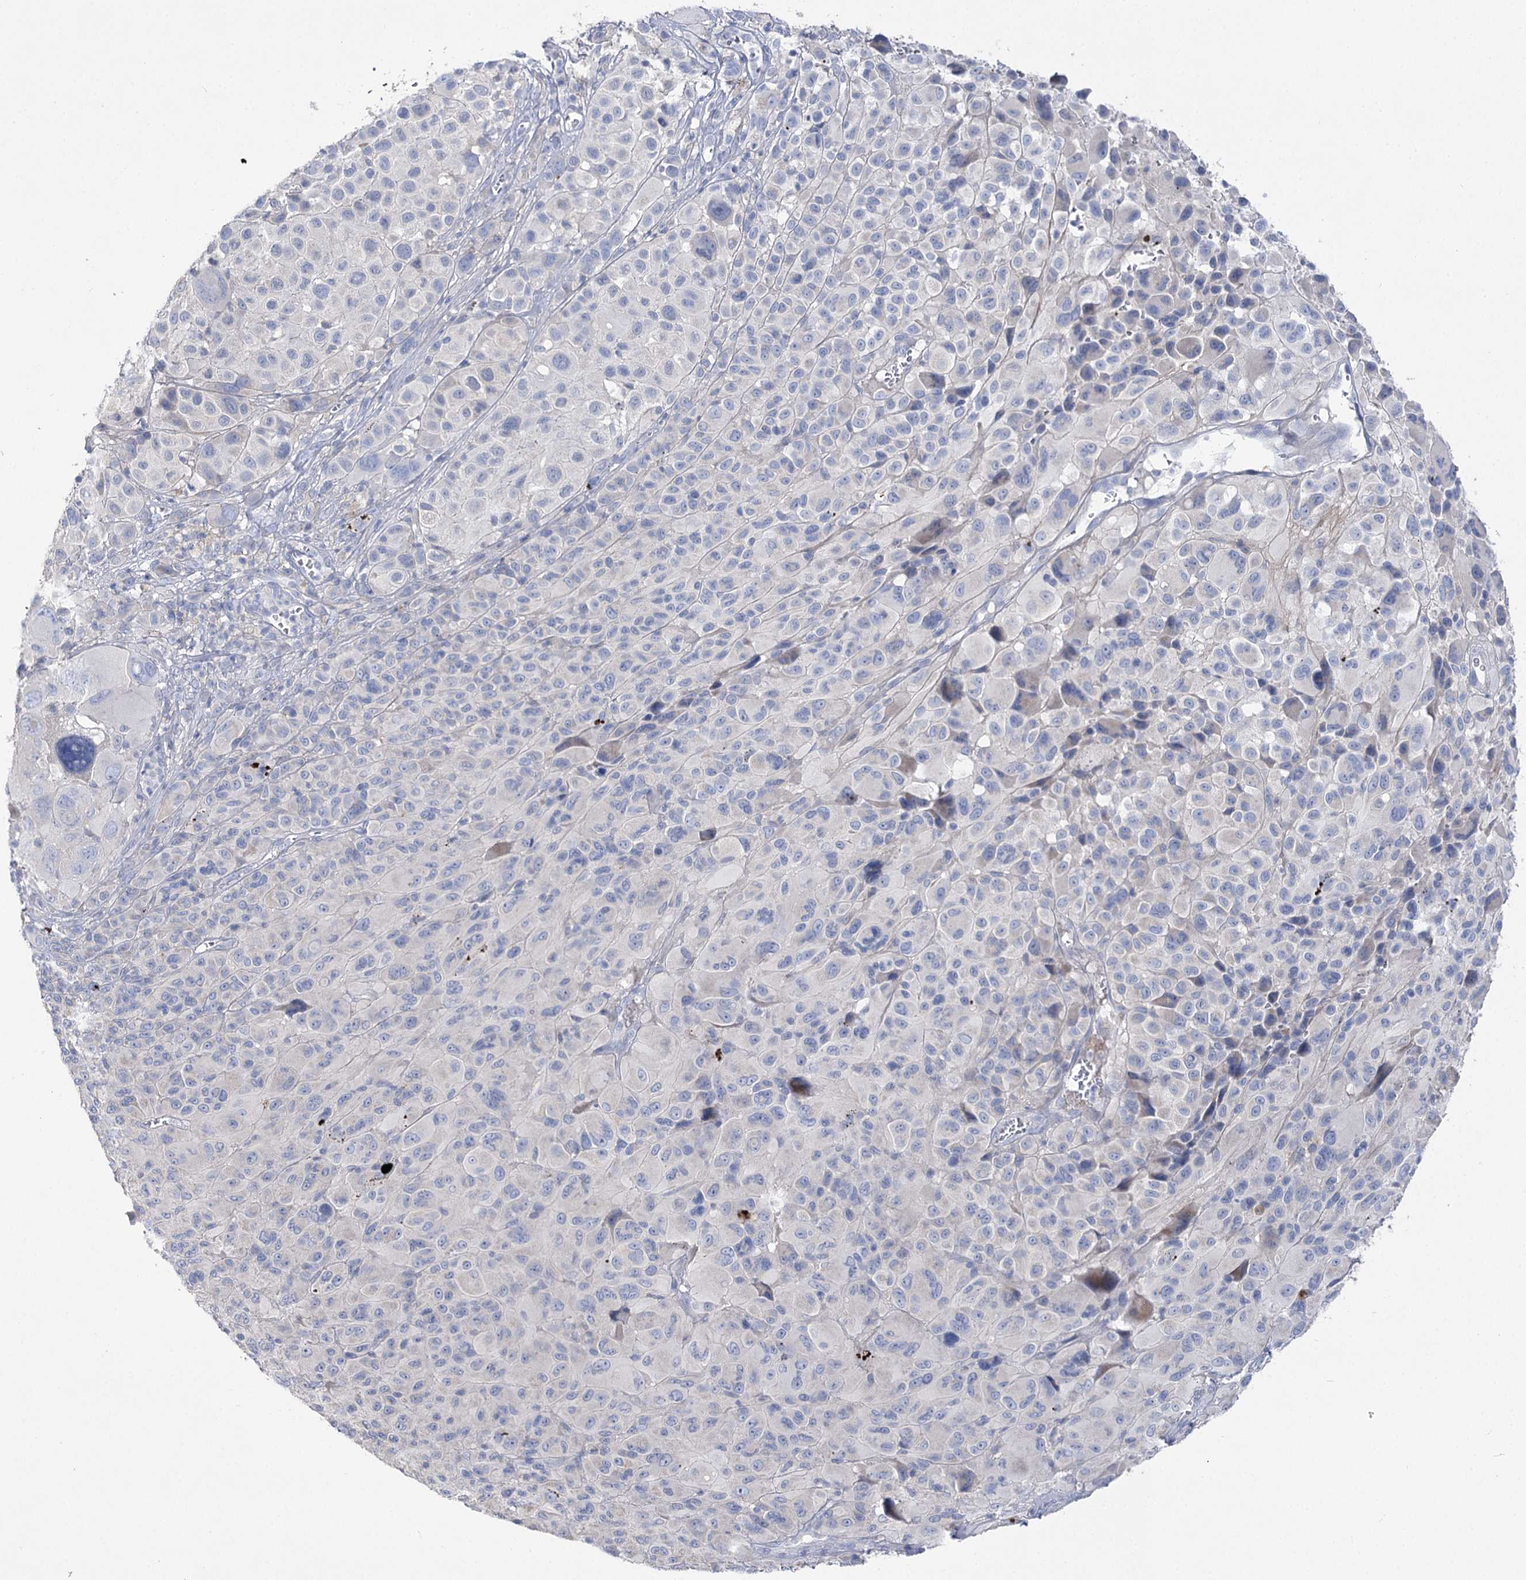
{"staining": {"intensity": "negative", "quantity": "none", "location": "none"}, "tissue": "melanoma", "cell_type": "Tumor cells", "image_type": "cancer", "snomed": [{"axis": "morphology", "description": "Malignant melanoma, NOS"}, {"axis": "topography", "description": "Skin of trunk"}], "caption": "The histopathology image exhibits no significant staining in tumor cells of melanoma.", "gene": "NRAP", "patient": {"sex": "male", "age": 71}}